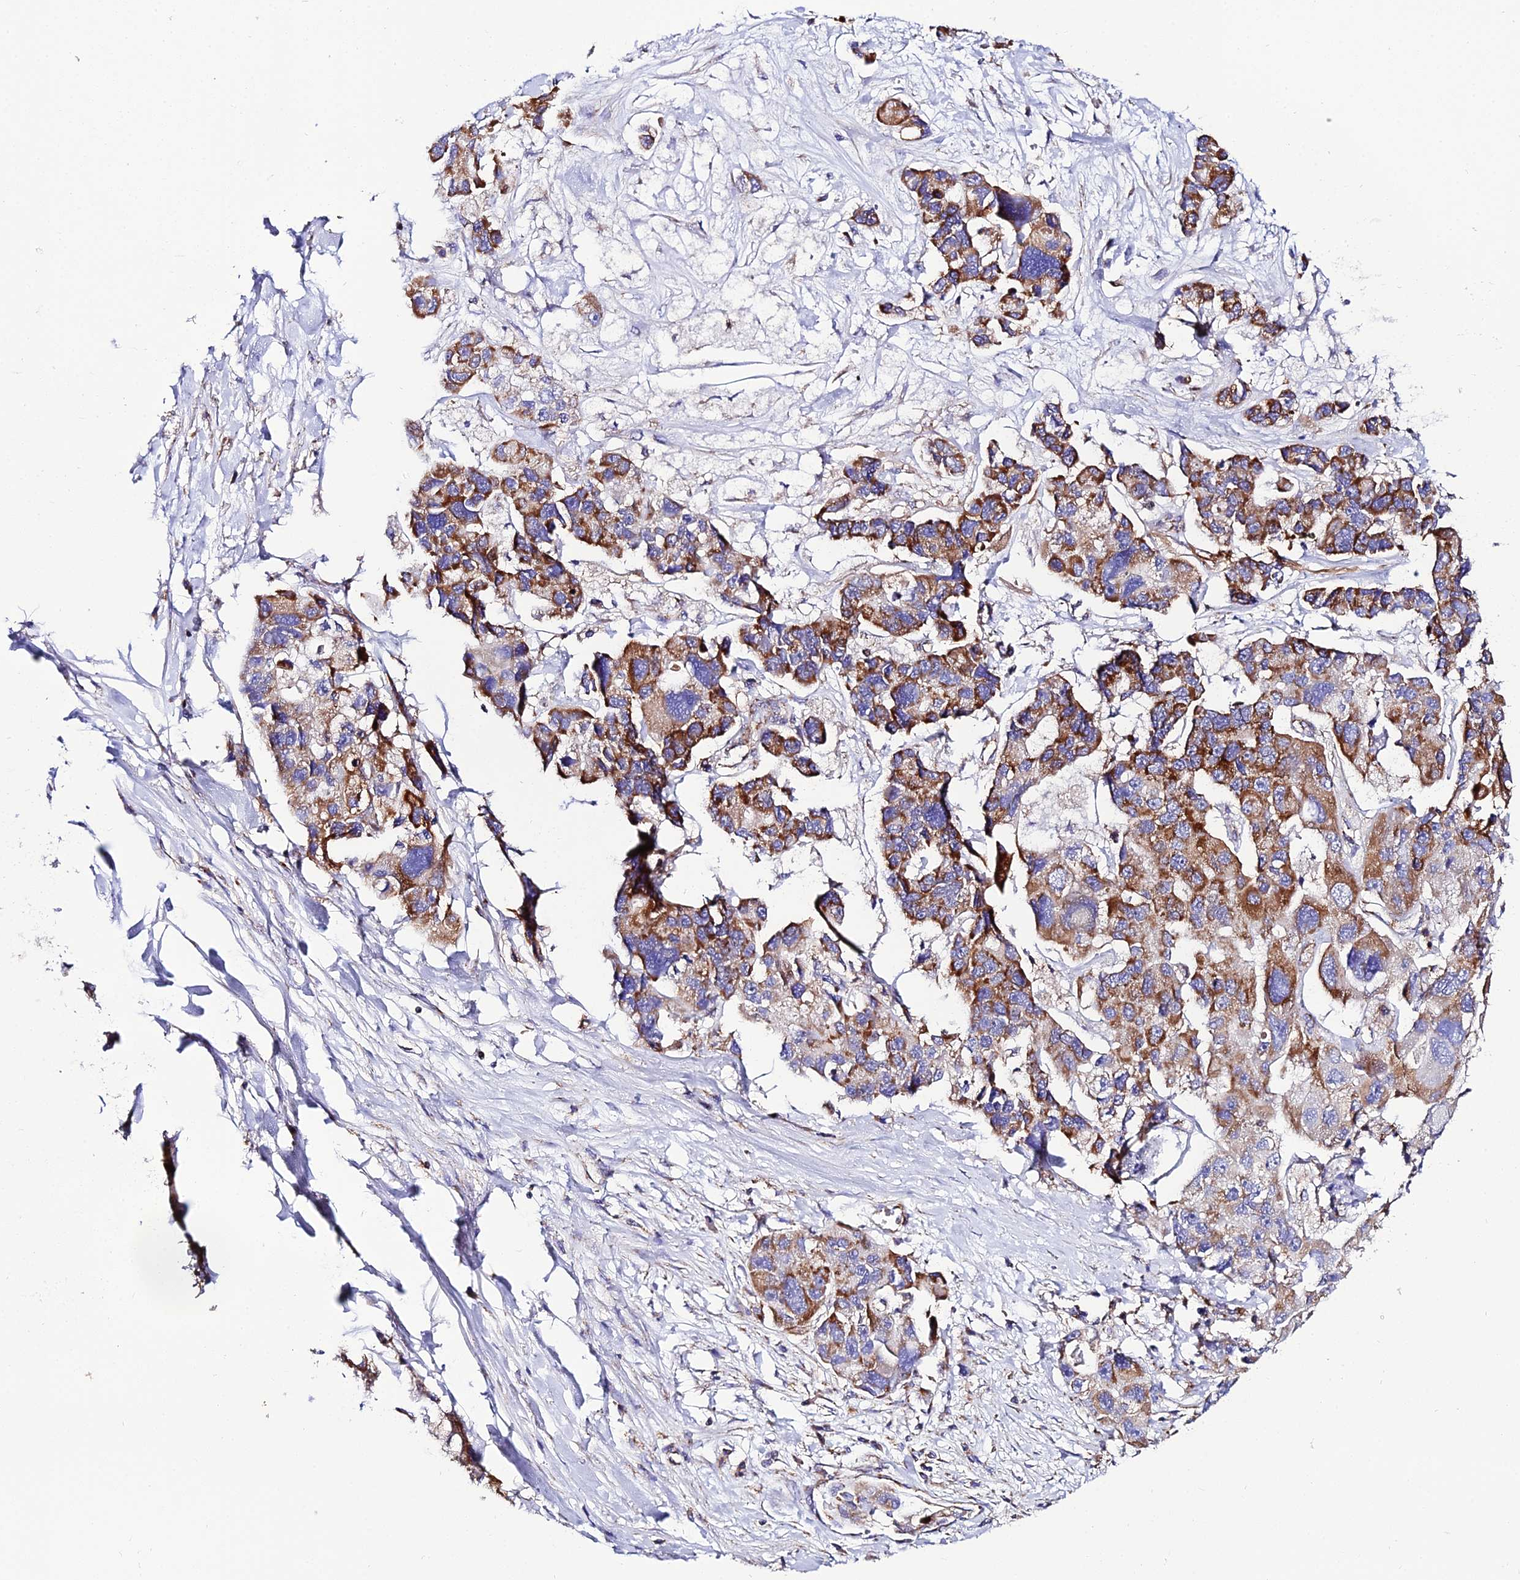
{"staining": {"intensity": "moderate", "quantity": ">75%", "location": "cytoplasmic/membranous"}, "tissue": "lung cancer", "cell_type": "Tumor cells", "image_type": "cancer", "snomed": [{"axis": "morphology", "description": "Adenocarcinoma, NOS"}, {"axis": "topography", "description": "Lung"}], "caption": "Immunohistochemistry (IHC) micrograph of human adenocarcinoma (lung) stained for a protein (brown), which displays medium levels of moderate cytoplasmic/membranous positivity in approximately >75% of tumor cells.", "gene": "NIPSNAP3A", "patient": {"sex": "female", "age": 54}}